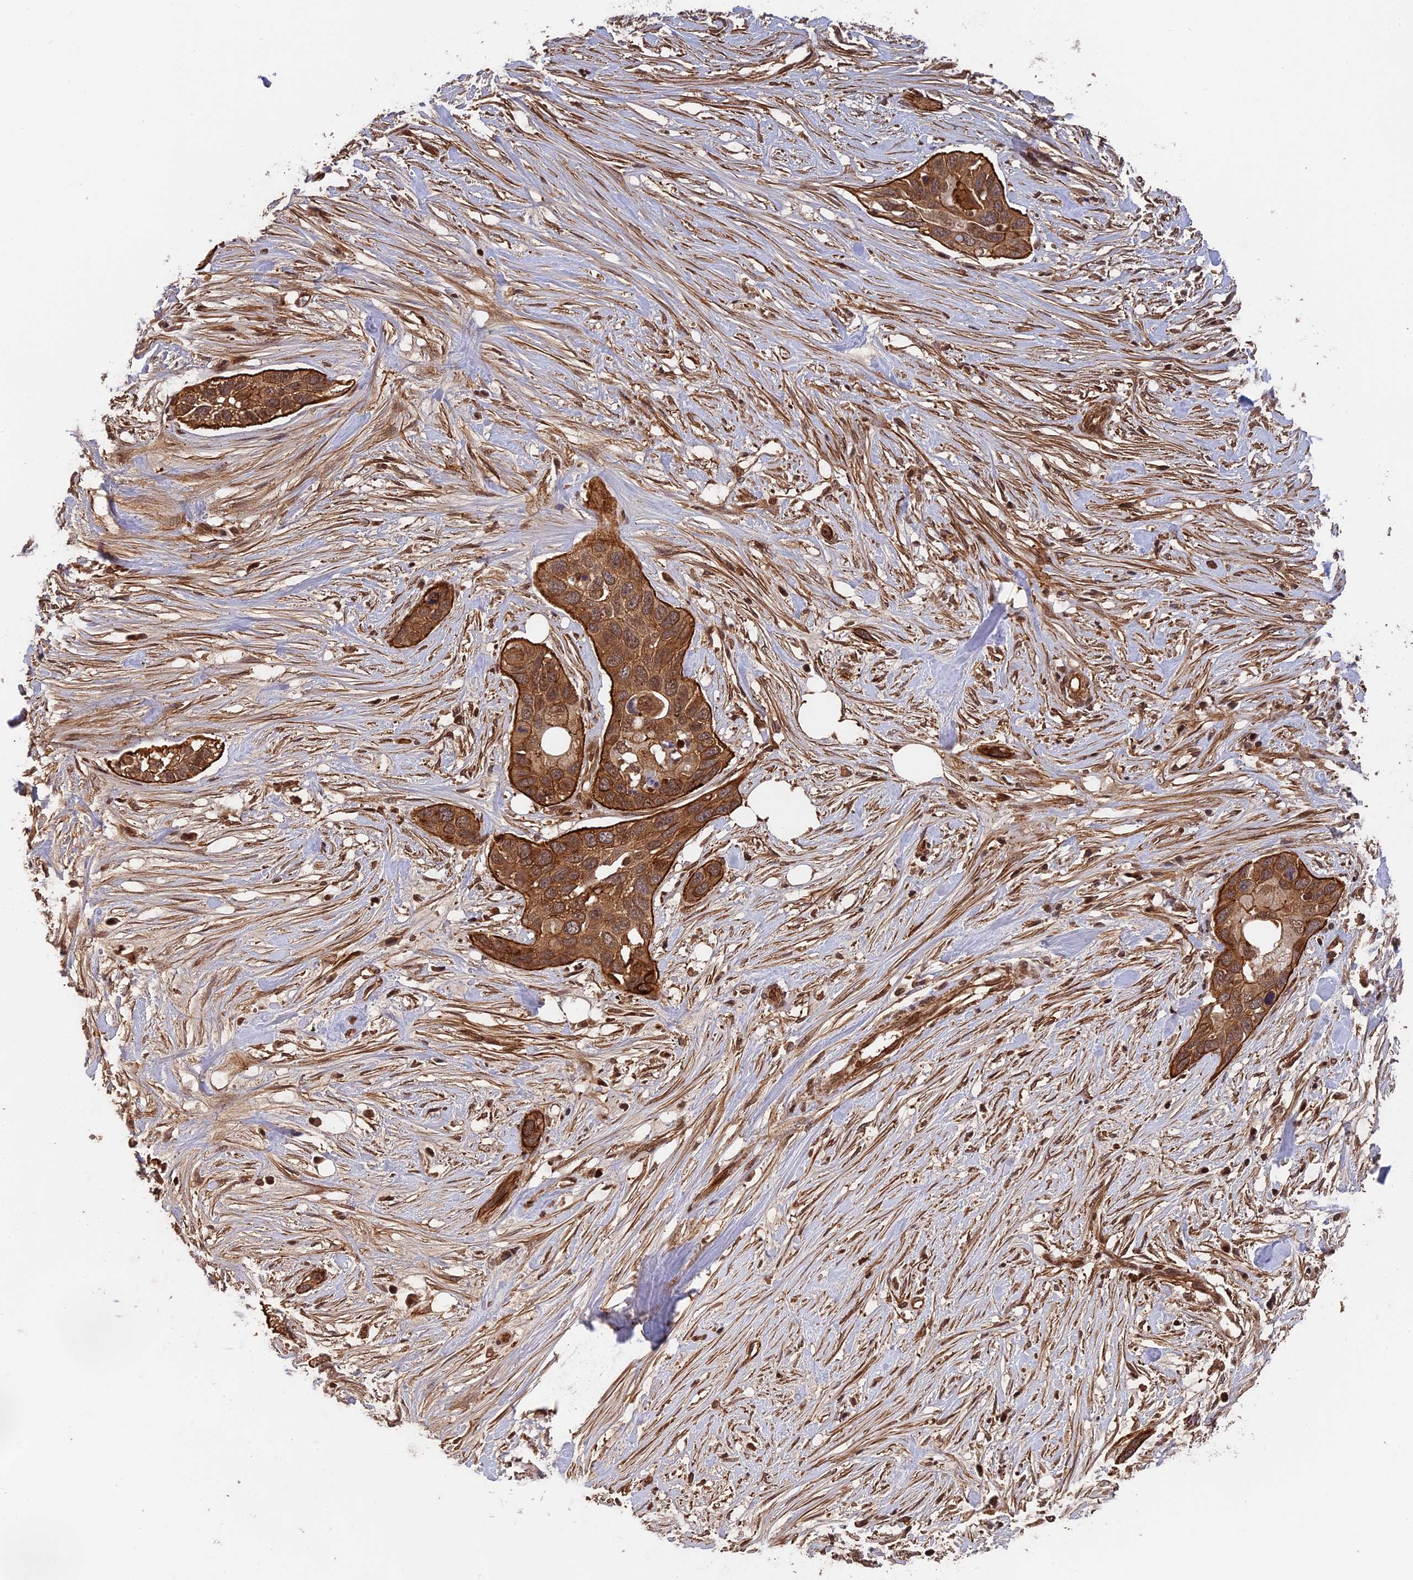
{"staining": {"intensity": "moderate", "quantity": ">75%", "location": "cytoplasmic/membranous"}, "tissue": "pancreatic cancer", "cell_type": "Tumor cells", "image_type": "cancer", "snomed": [{"axis": "morphology", "description": "Adenocarcinoma, NOS"}, {"axis": "topography", "description": "Pancreas"}], "caption": "Immunohistochemical staining of pancreatic adenocarcinoma demonstrates medium levels of moderate cytoplasmic/membranous expression in about >75% of tumor cells. (DAB (3,3'-diaminobenzidine) IHC, brown staining for protein, blue staining for nuclei).", "gene": "OSBPL1A", "patient": {"sex": "female", "age": 60}}